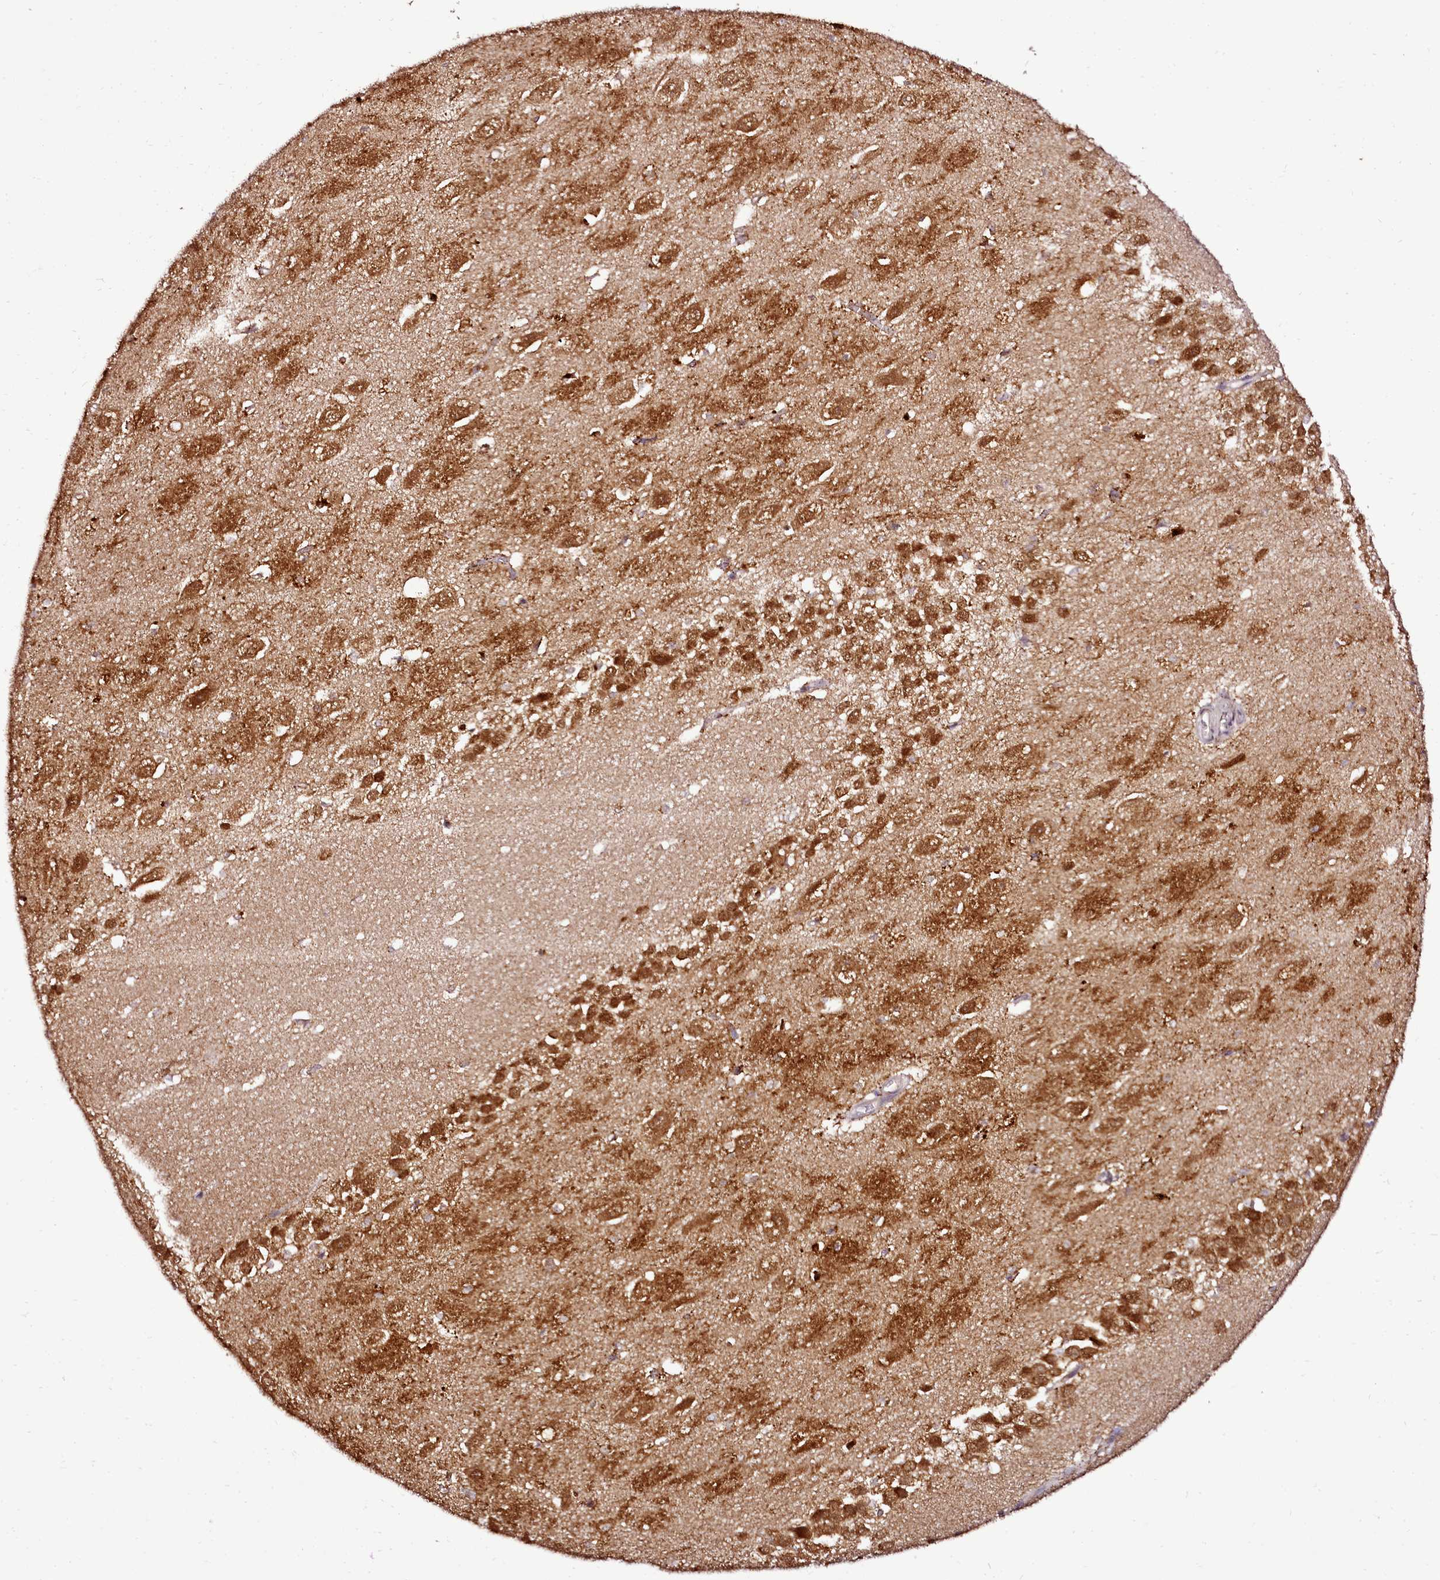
{"staining": {"intensity": "strong", "quantity": "25%-75%", "location": "cytoplasmic/membranous,nuclear"}, "tissue": "hippocampus", "cell_type": "Glial cells", "image_type": "normal", "snomed": [{"axis": "morphology", "description": "Normal tissue, NOS"}, {"axis": "topography", "description": "Hippocampus"}], "caption": "This is an image of IHC staining of benign hippocampus, which shows strong expression in the cytoplasmic/membranous,nuclear of glial cells.", "gene": "EDIL3", "patient": {"sex": "female", "age": 64}}